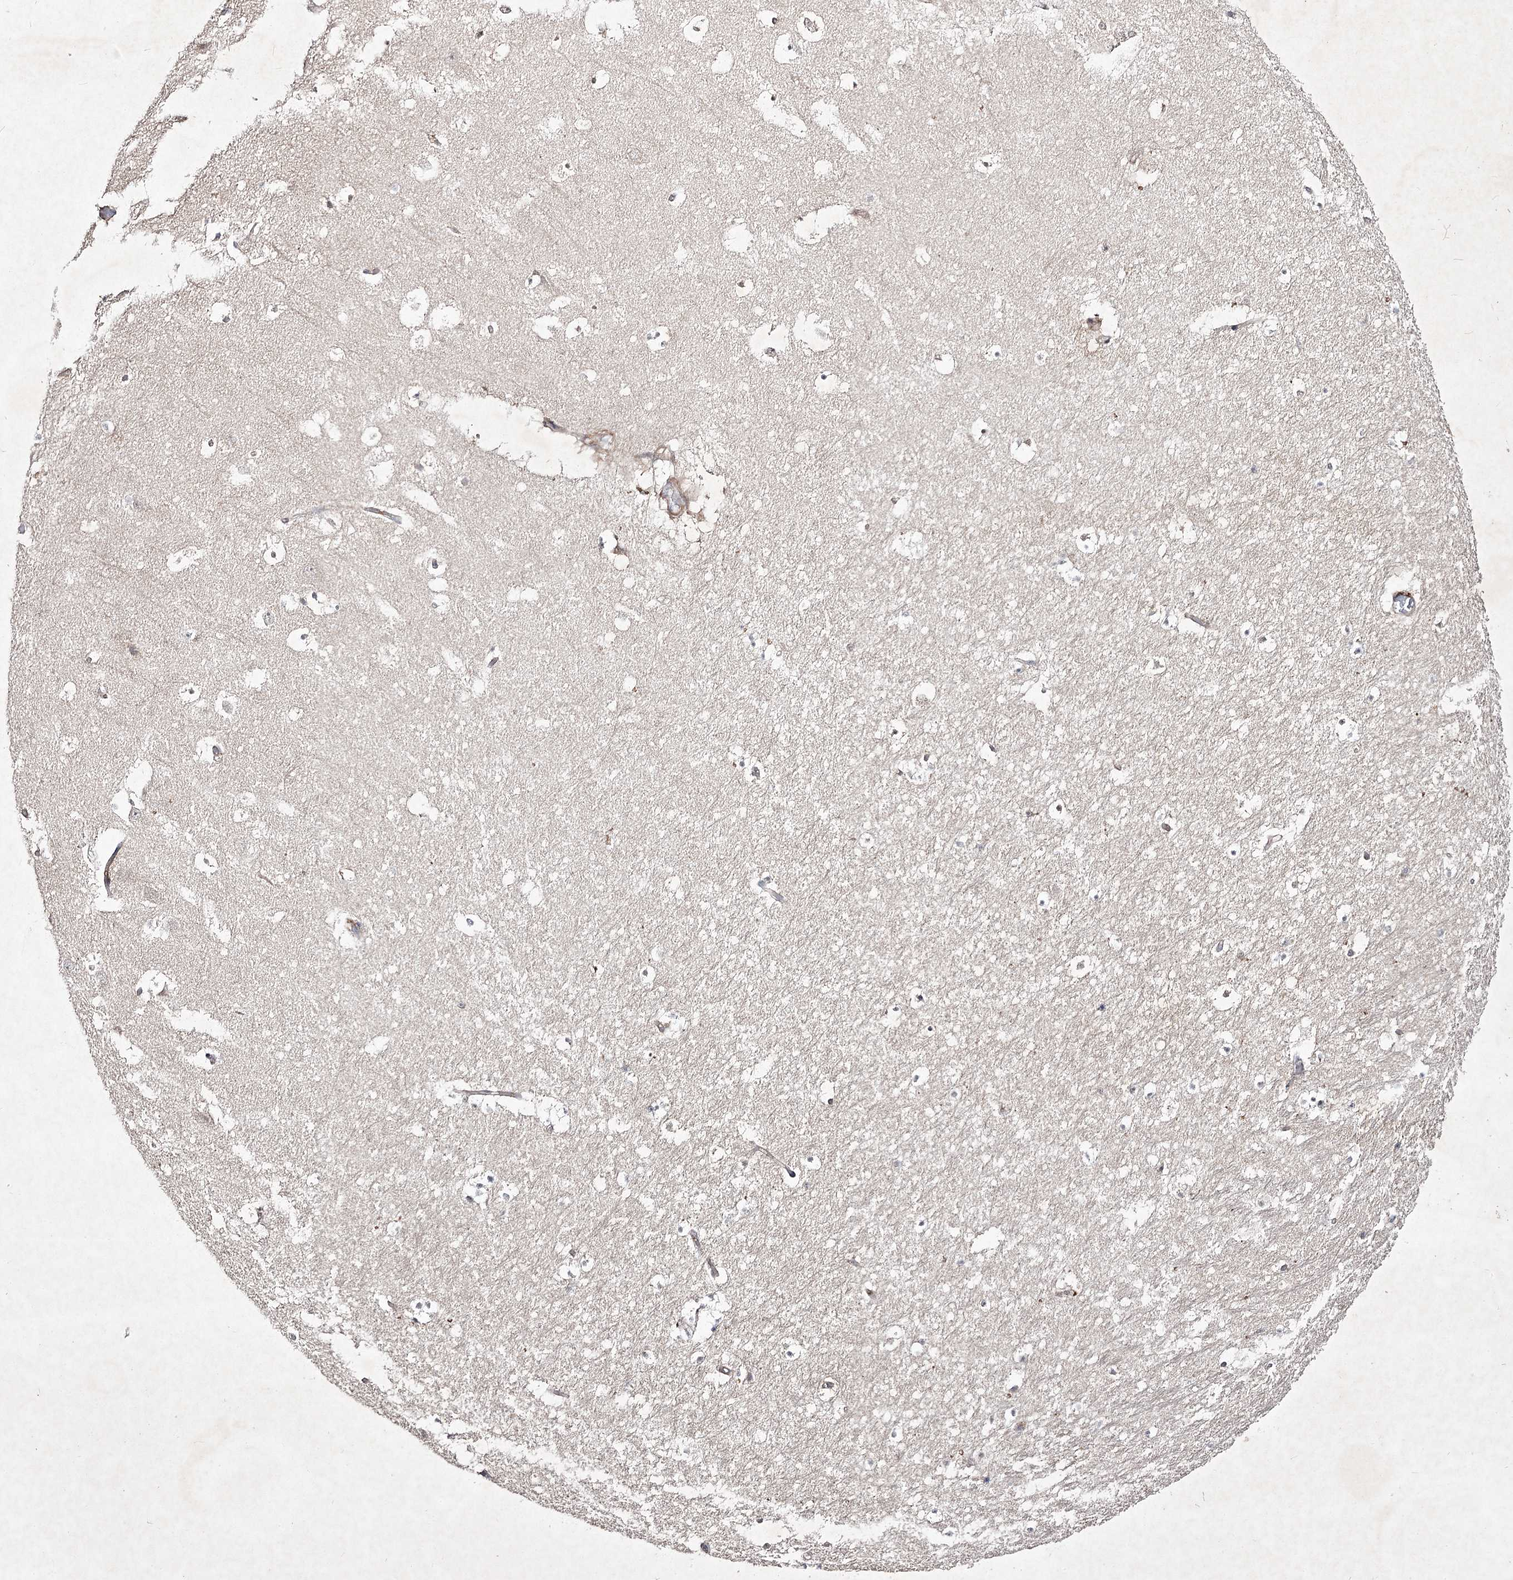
{"staining": {"intensity": "negative", "quantity": "none", "location": "none"}, "tissue": "hippocampus", "cell_type": "Glial cells", "image_type": "normal", "snomed": [{"axis": "morphology", "description": "Normal tissue, NOS"}, {"axis": "topography", "description": "Hippocampus"}], "caption": "This is a photomicrograph of immunohistochemistry staining of normal hippocampus, which shows no positivity in glial cells. (Brightfield microscopy of DAB (3,3'-diaminobenzidine) immunohistochemistry at high magnification).", "gene": "CIB2", "patient": {"sex": "female", "age": 52}}